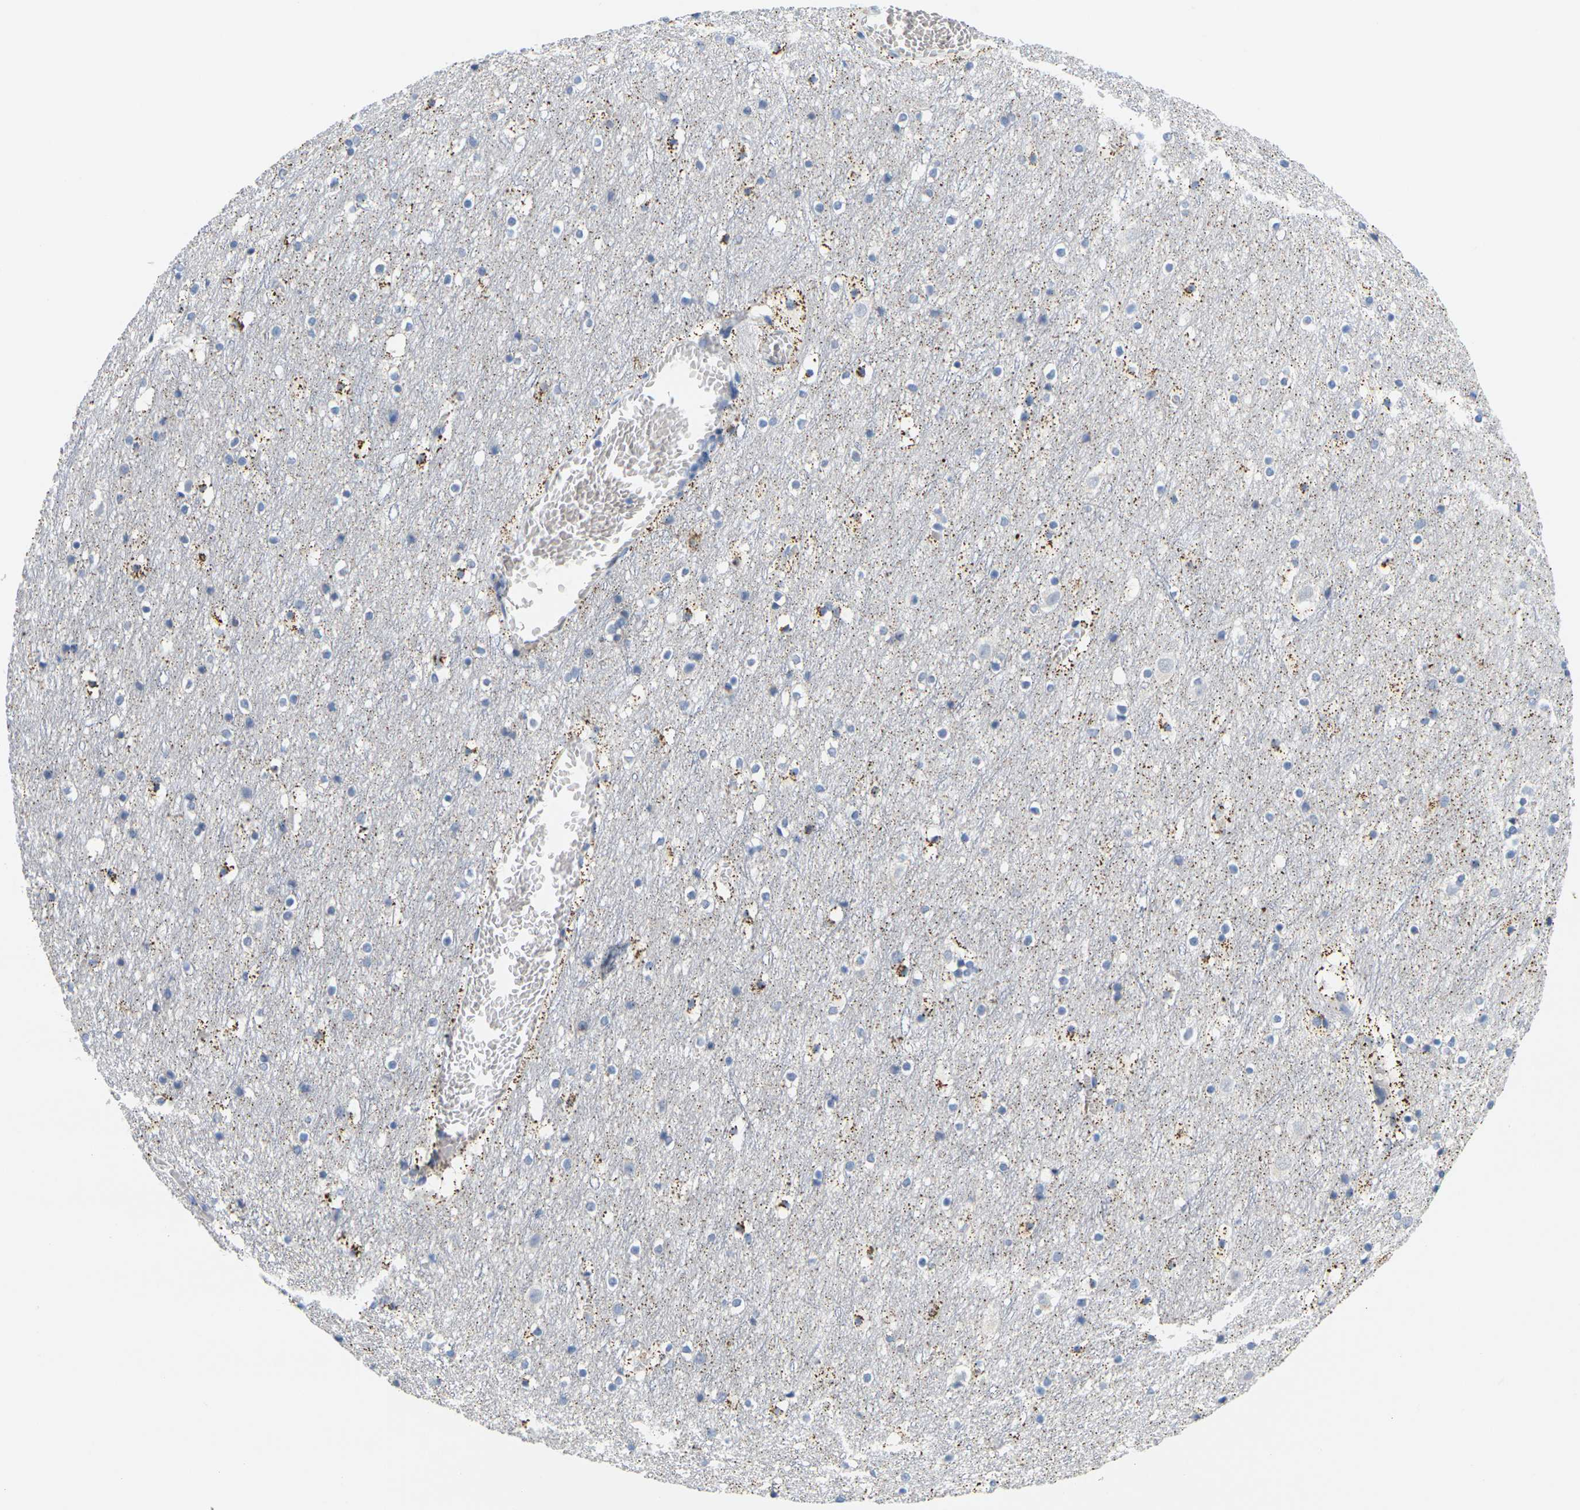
{"staining": {"intensity": "negative", "quantity": "none", "location": "none"}, "tissue": "cerebral cortex", "cell_type": "Endothelial cells", "image_type": "normal", "snomed": [{"axis": "morphology", "description": "Normal tissue, NOS"}, {"axis": "topography", "description": "Cerebral cortex"}], "caption": "The image reveals no significant positivity in endothelial cells of cerebral cortex.", "gene": "KLK5", "patient": {"sex": "male", "age": 45}}